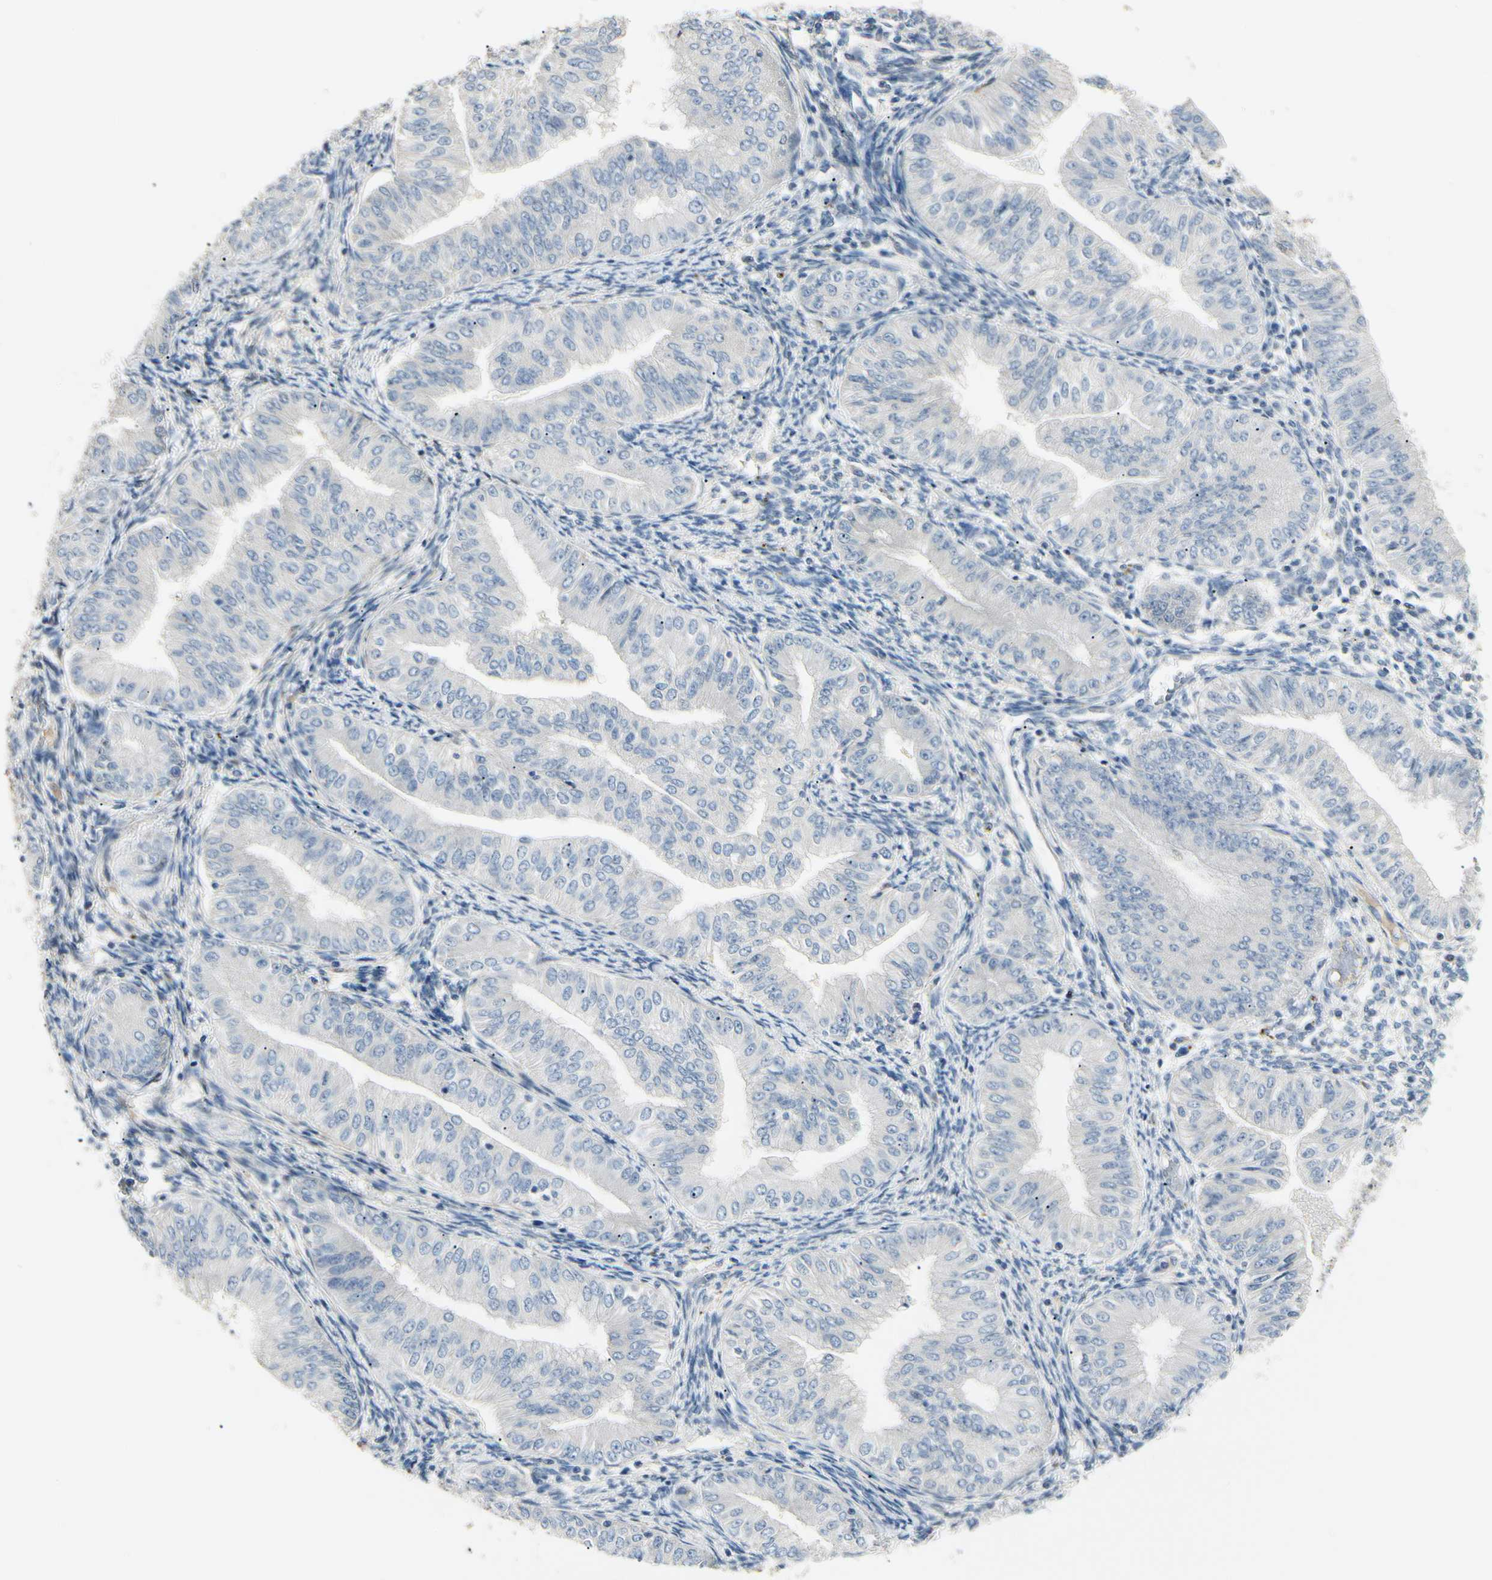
{"staining": {"intensity": "negative", "quantity": "none", "location": "none"}, "tissue": "endometrial cancer", "cell_type": "Tumor cells", "image_type": "cancer", "snomed": [{"axis": "morphology", "description": "Normal tissue, NOS"}, {"axis": "morphology", "description": "Adenocarcinoma, NOS"}, {"axis": "topography", "description": "Endometrium"}], "caption": "The photomicrograph demonstrates no staining of tumor cells in endometrial adenocarcinoma.", "gene": "GNE", "patient": {"sex": "female", "age": 53}}